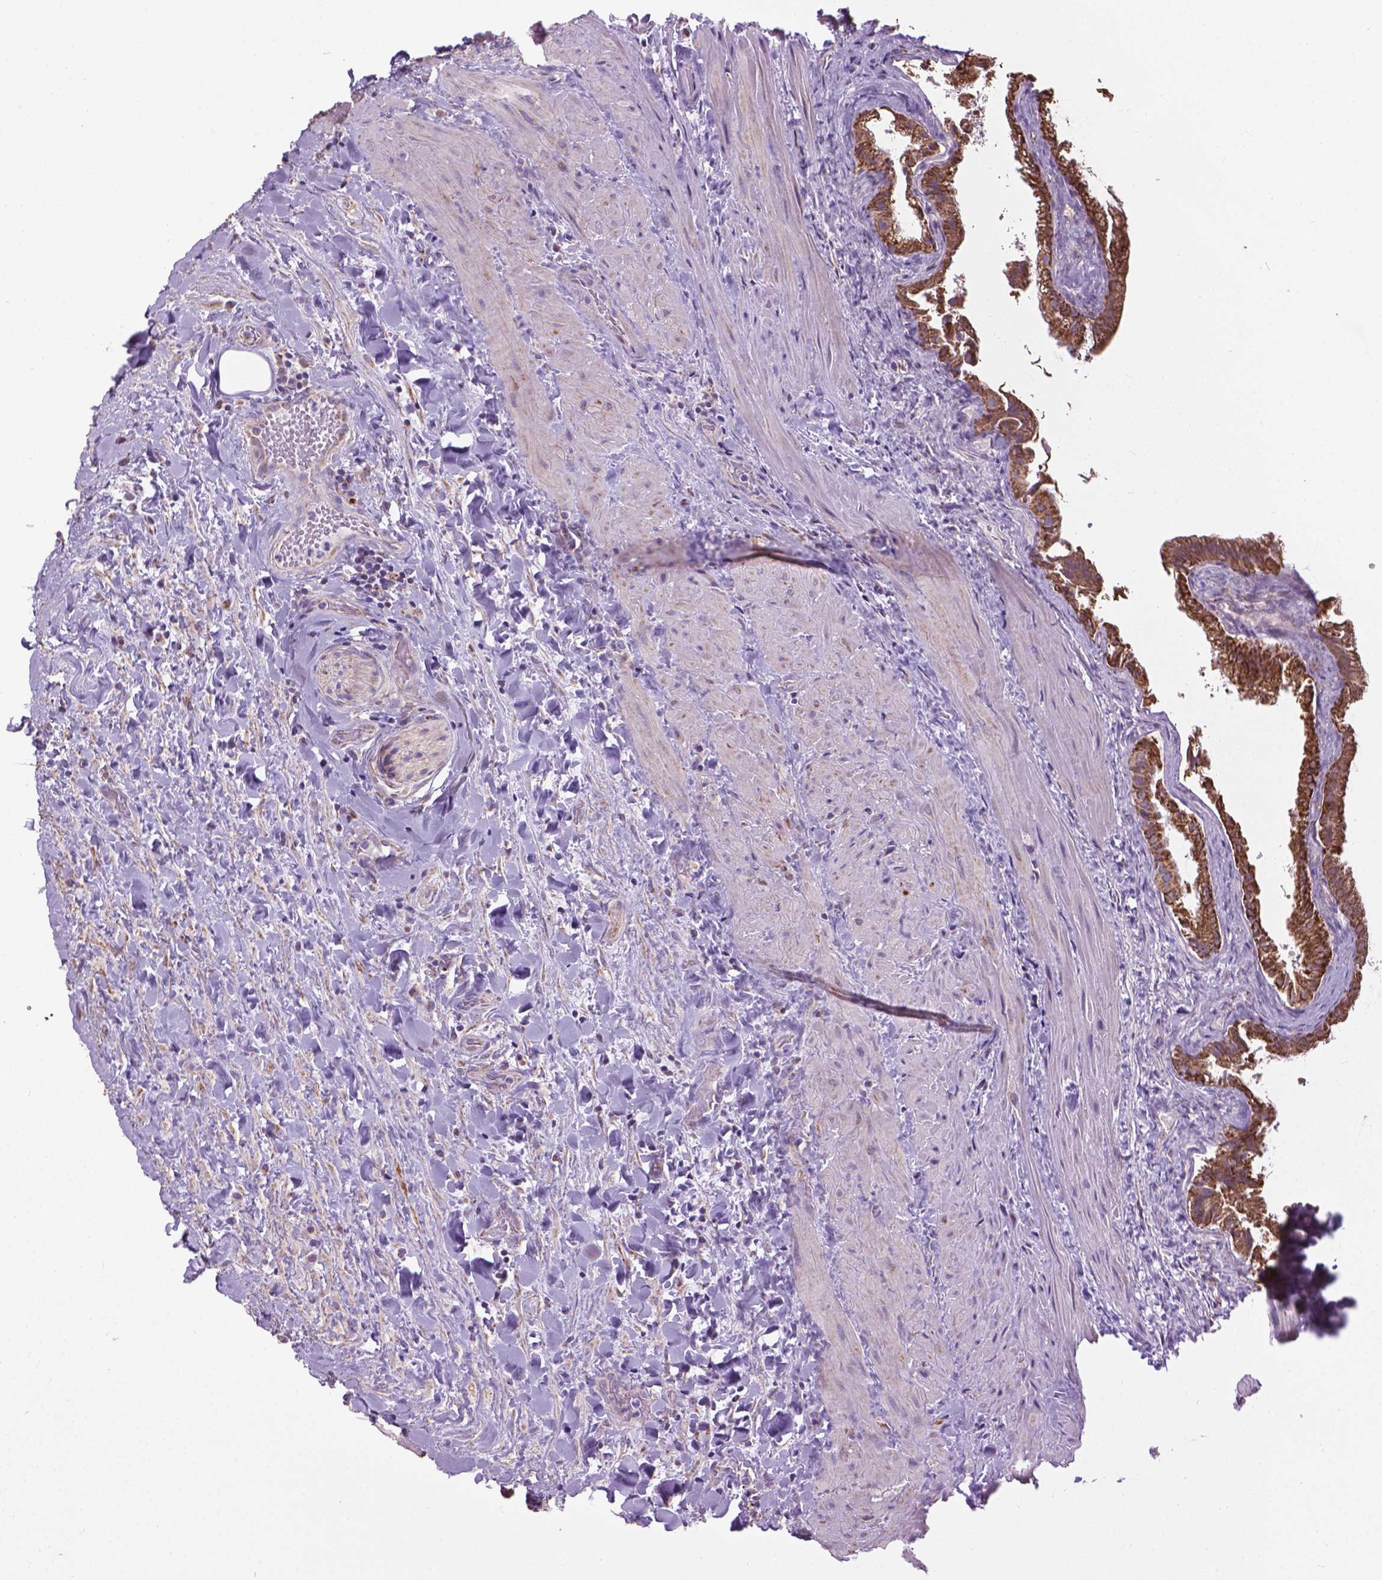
{"staining": {"intensity": "strong", "quantity": ">75%", "location": "cytoplasmic/membranous"}, "tissue": "gallbladder", "cell_type": "Glandular cells", "image_type": "normal", "snomed": [{"axis": "morphology", "description": "Normal tissue, NOS"}, {"axis": "topography", "description": "Gallbladder"}], "caption": "Human gallbladder stained for a protein (brown) demonstrates strong cytoplasmic/membranous positive staining in approximately >75% of glandular cells.", "gene": "VDAC1", "patient": {"sex": "male", "age": 70}}